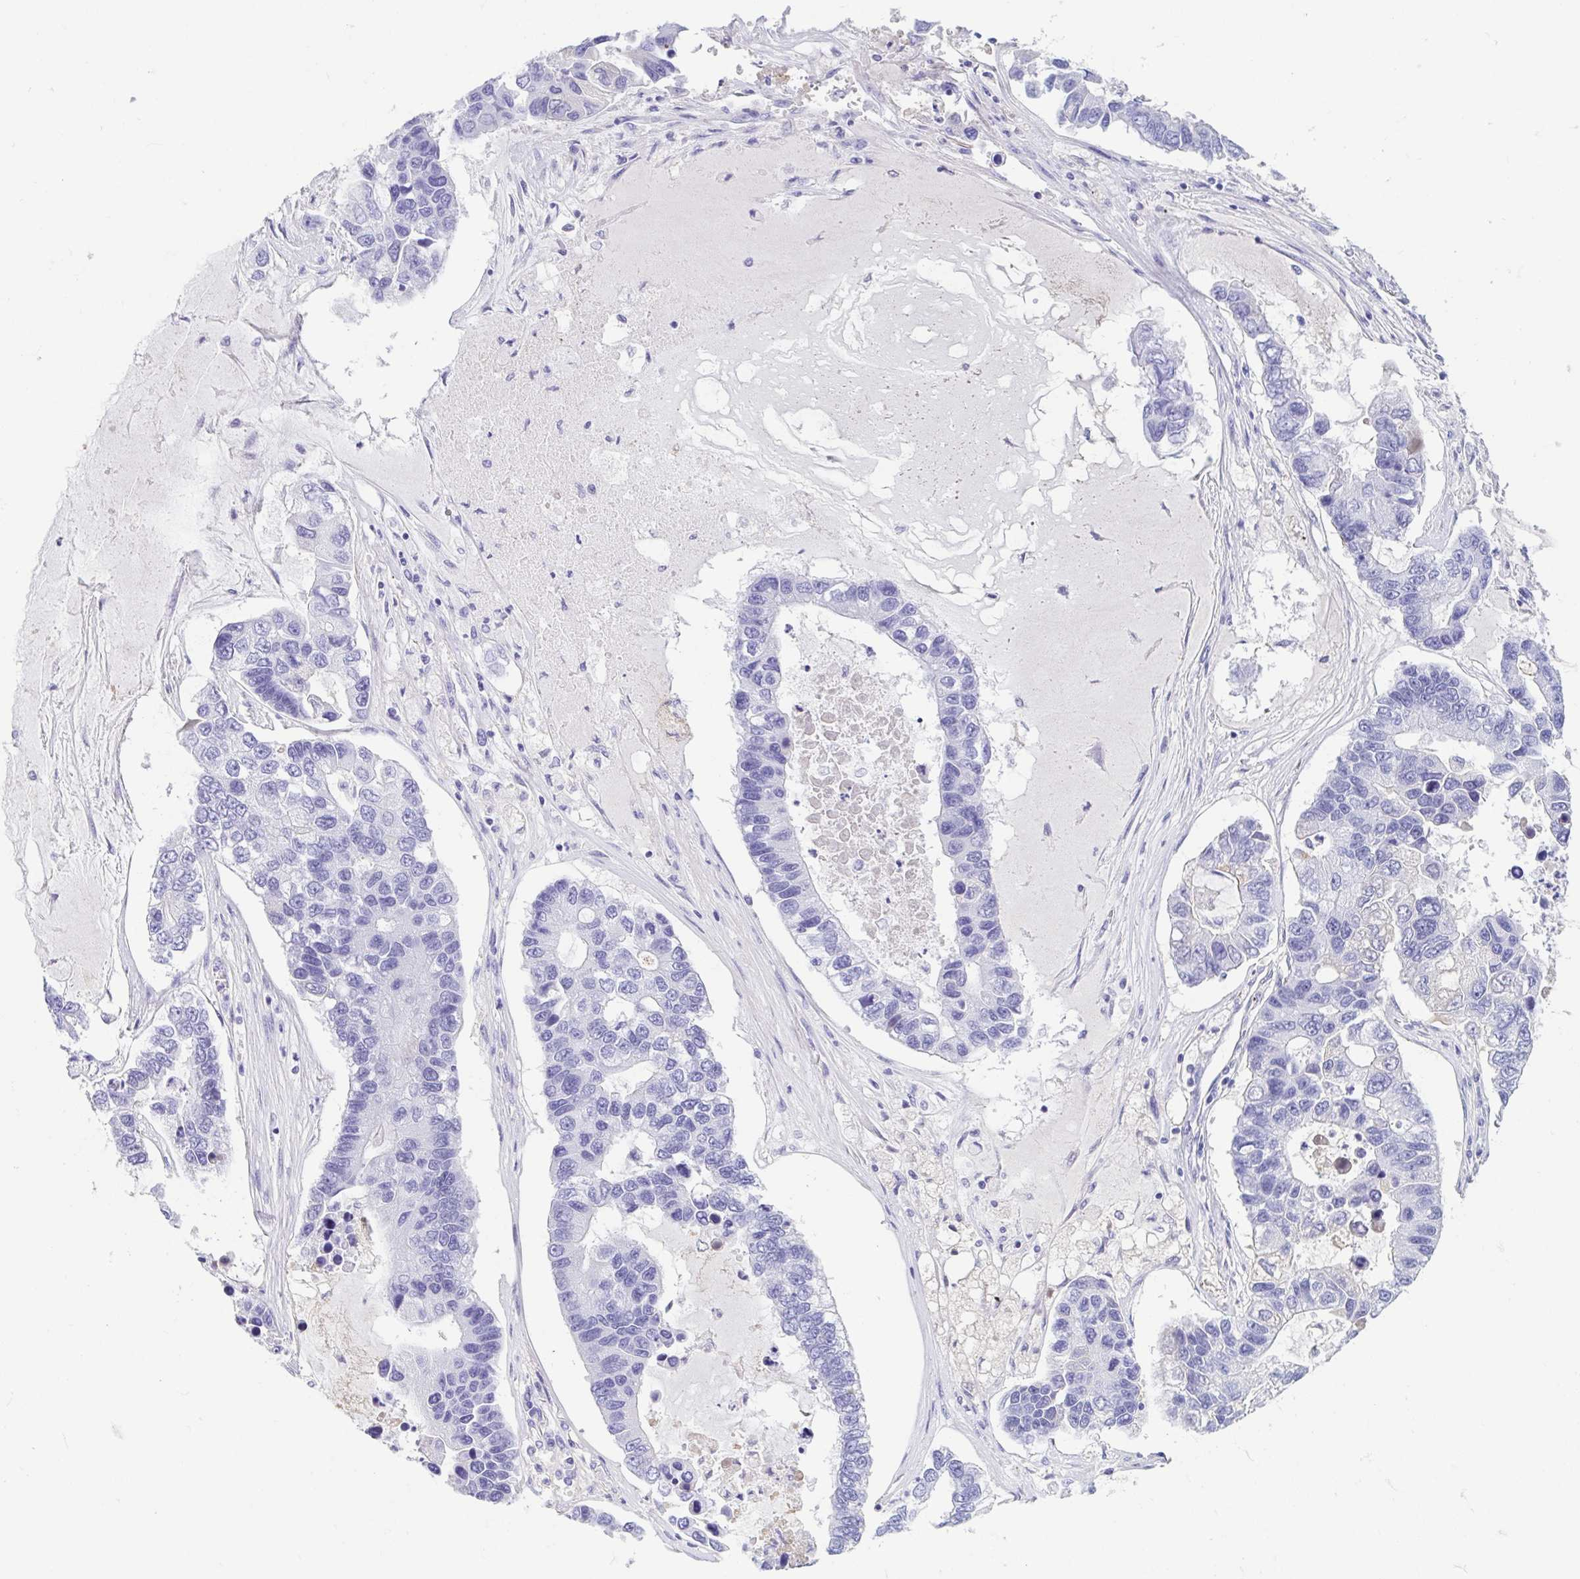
{"staining": {"intensity": "negative", "quantity": "none", "location": "none"}, "tissue": "lung cancer", "cell_type": "Tumor cells", "image_type": "cancer", "snomed": [{"axis": "morphology", "description": "Adenocarcinoma, NOS"}, {"axis": "topography", "description": "Bronchus"}, {"axis": "topography", "description": "Lung"}], "caption": "Immunohistochemistry image of neoplastic tissue: human lung cancer (adenocarcinoma) stained with DAB shows no significant protein expression in tumor cells.", "gene": "GKN1", "patient": {"sex": "female", "age": 51}}